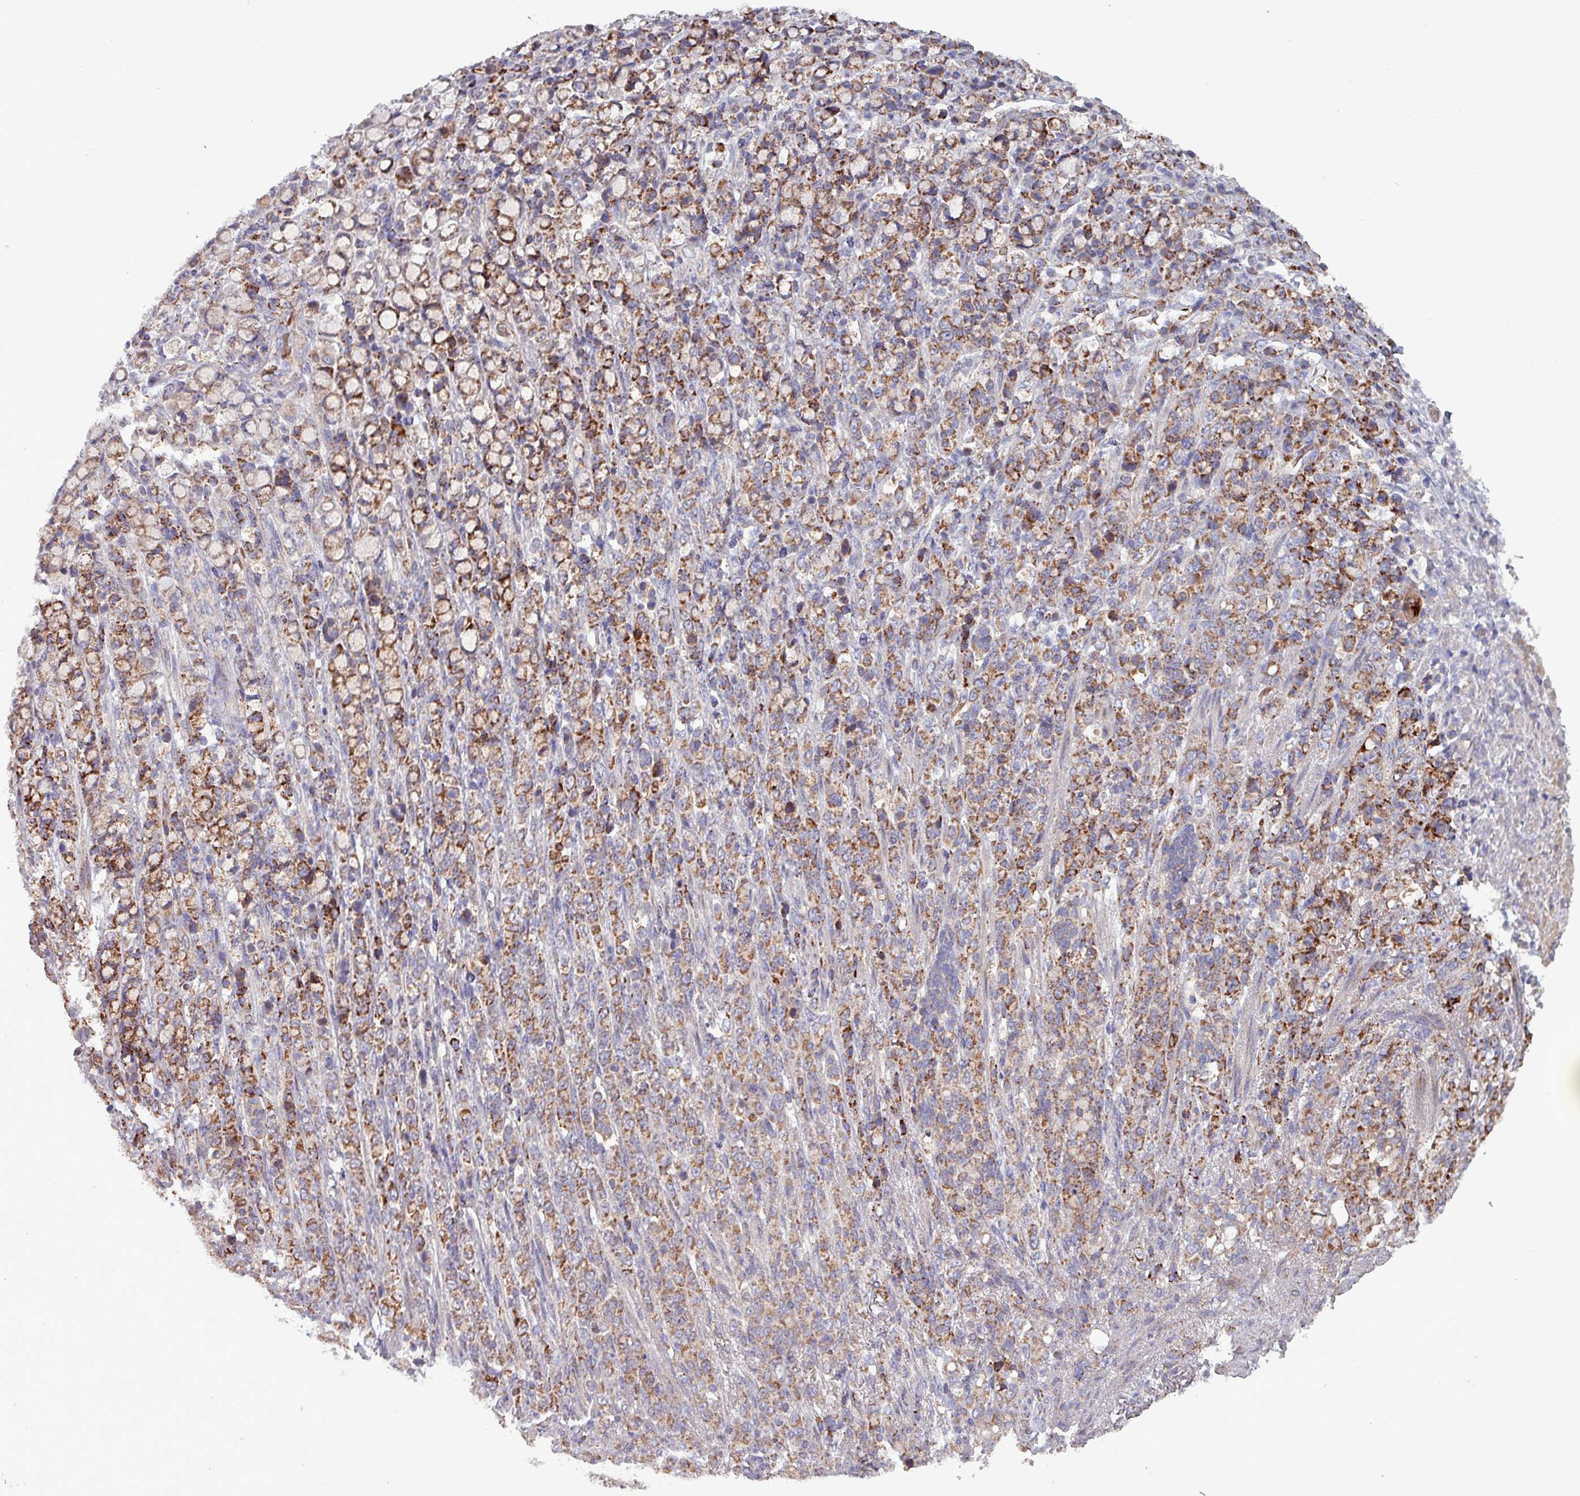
{"staining": {"intensity": "moderate", "quantity": ">75%", "location": "cytoplasmic/membranous"}, "tissue": "stomach cancer", "cell_type": "Tumor cells", "image_type": "cancer", "snomed": [{"axis": "morphology", "description": "Normal tissue, NOS"}, {"axis": "morphology", "description": "Adenocarcinoma, NOS"}, {"axis": "topography", "description": "Stomach"}], "caption": "Moderate cytoplasmic/membranous positivity for a protein is seen in approximately >75% of tumor cells of stomach cancer (adenocarcinoma) using immunohistochemistry.", "gene": "ZNF322", "patient": {"sex": "female", "age": 79}}